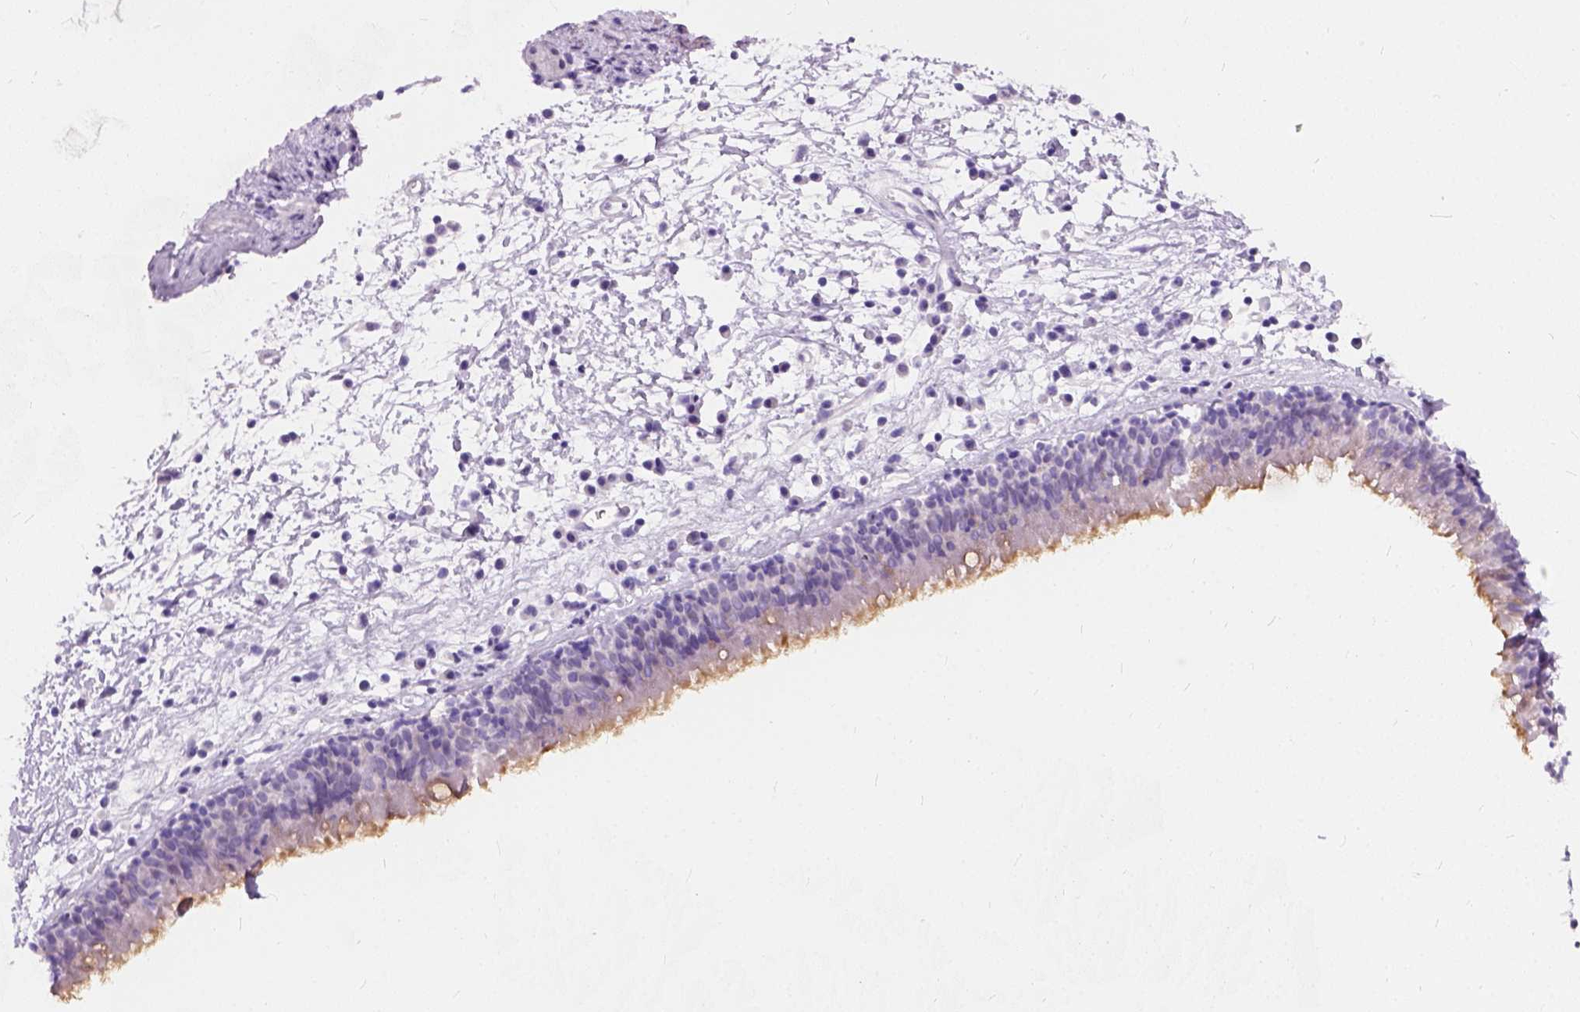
{"staining": {"intensity": "weak", "quantity": "25%-75%", "location": "cytoplasmic/membranous"}, "tissue": "nasopharynx", "cell_type": "Respiratory epithelial cells", "image_type": "normal", "snomed": [{"axis": "morphology", "description": "Normal tissue, NOS"}, {"axis": "topography", "description": "Nasopharynx"}], "caption": "Immunohistochemistry (DAB) staining of benign human nasopharynx demonstrates weak cytoplasmic/membranous protein expression in approximately 25%-75% of respiratory epithelial cells. The staining is performed using DAB (3,3'-diaminobenzidine) brown chromogen to label protein expression. The nuclei are counter-stained blue using hematoxylin.", "gene": "AXDND1", "patient": {"sex": "male", "age": 24}}